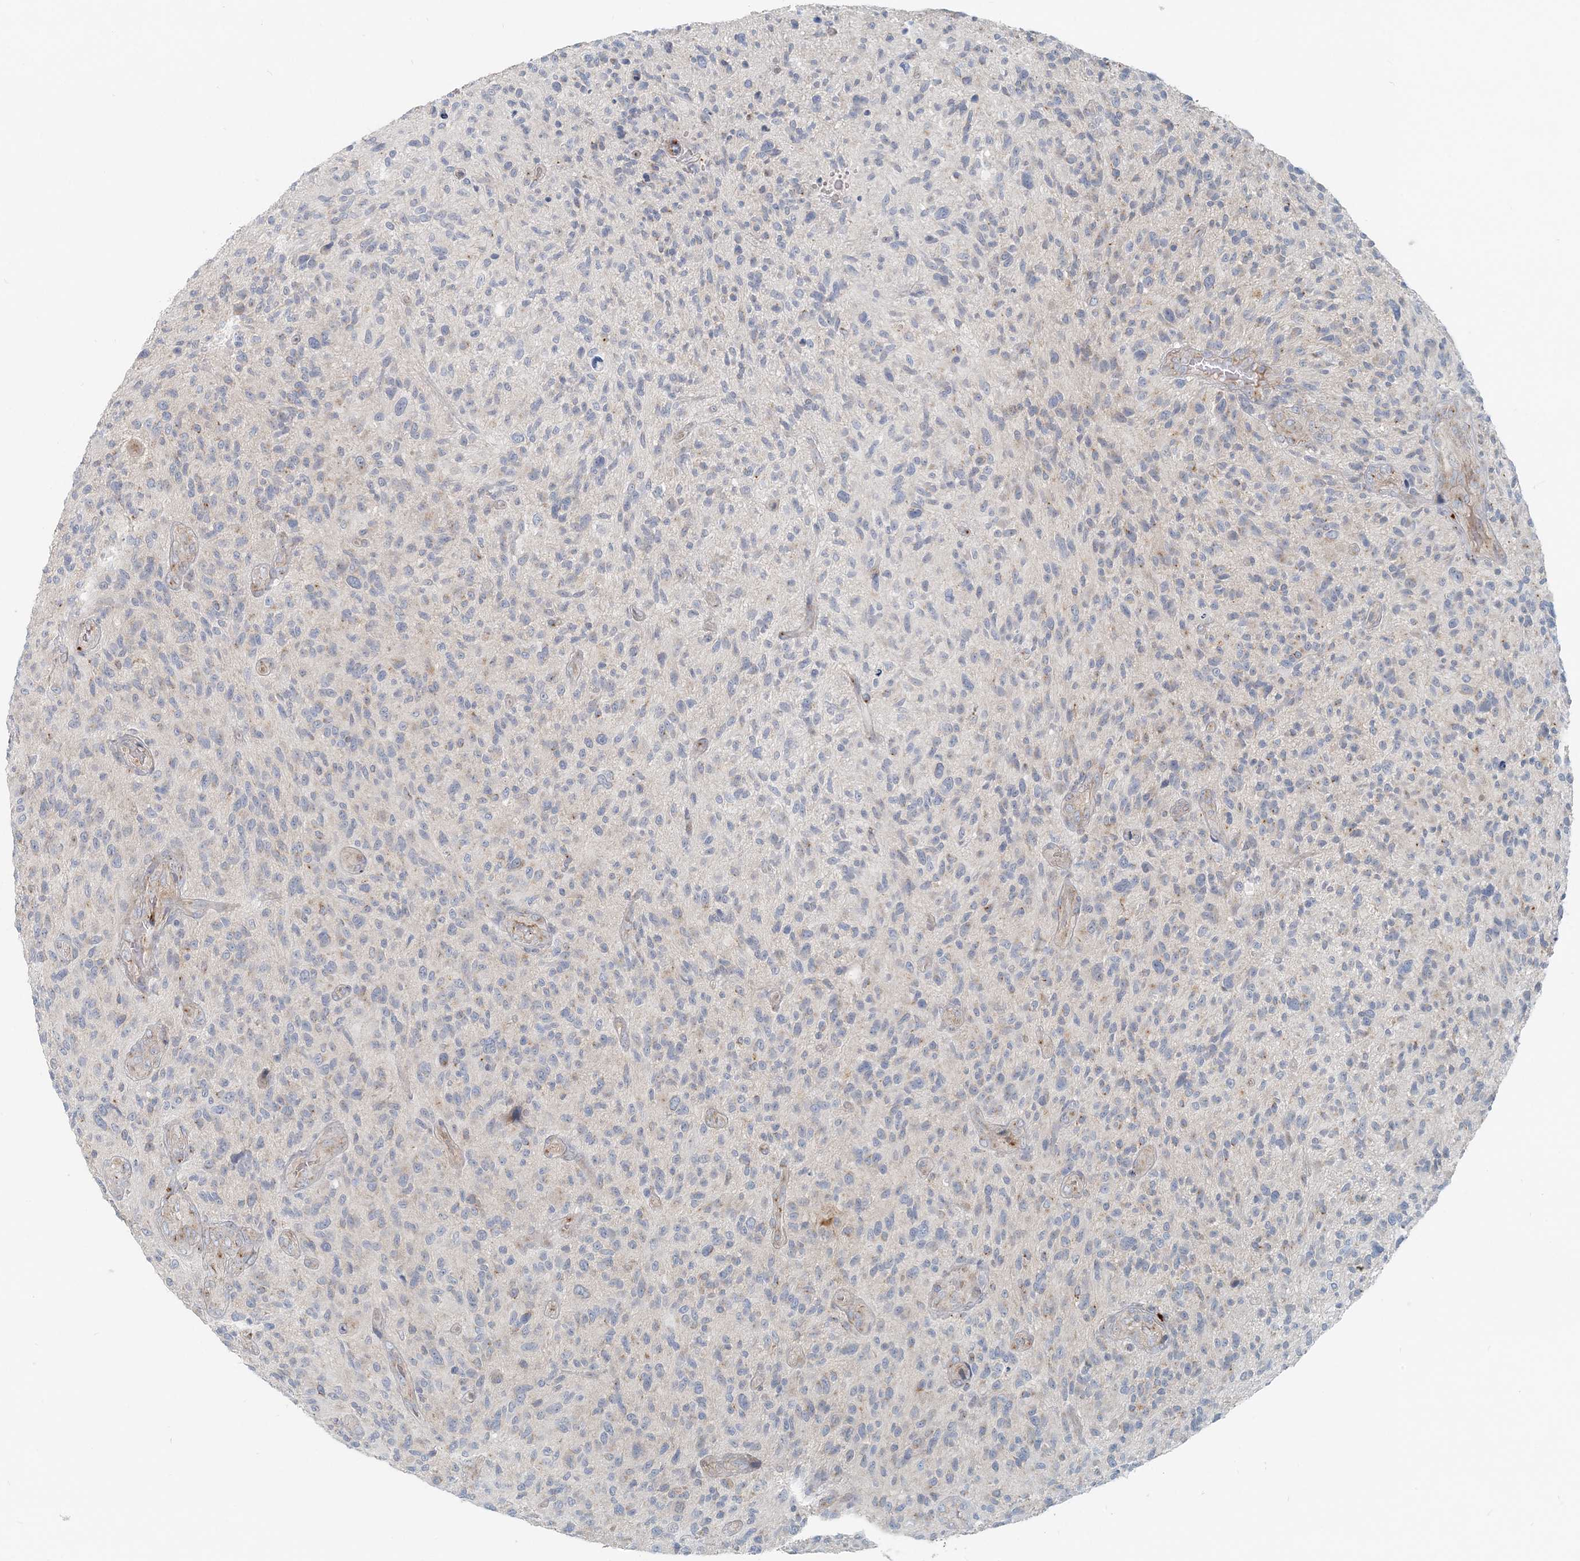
{"staining": {"intensity": "negative", "quantity": "none", "location": "none"}, "tissue": "glioma", "cell_type": "Tumor cells", "image_type": "cancer", "snomed": [{"axis": "morphology", "description": "Glioma, malignant, High grade"}, {"axis": "topography", "description": "Brain"}], "caption": "An image of glioma stained for a protein reveals no brown staining in tumor cells.", "gene": "NAA11", "patient": {"sex": "male", "age": 47}}